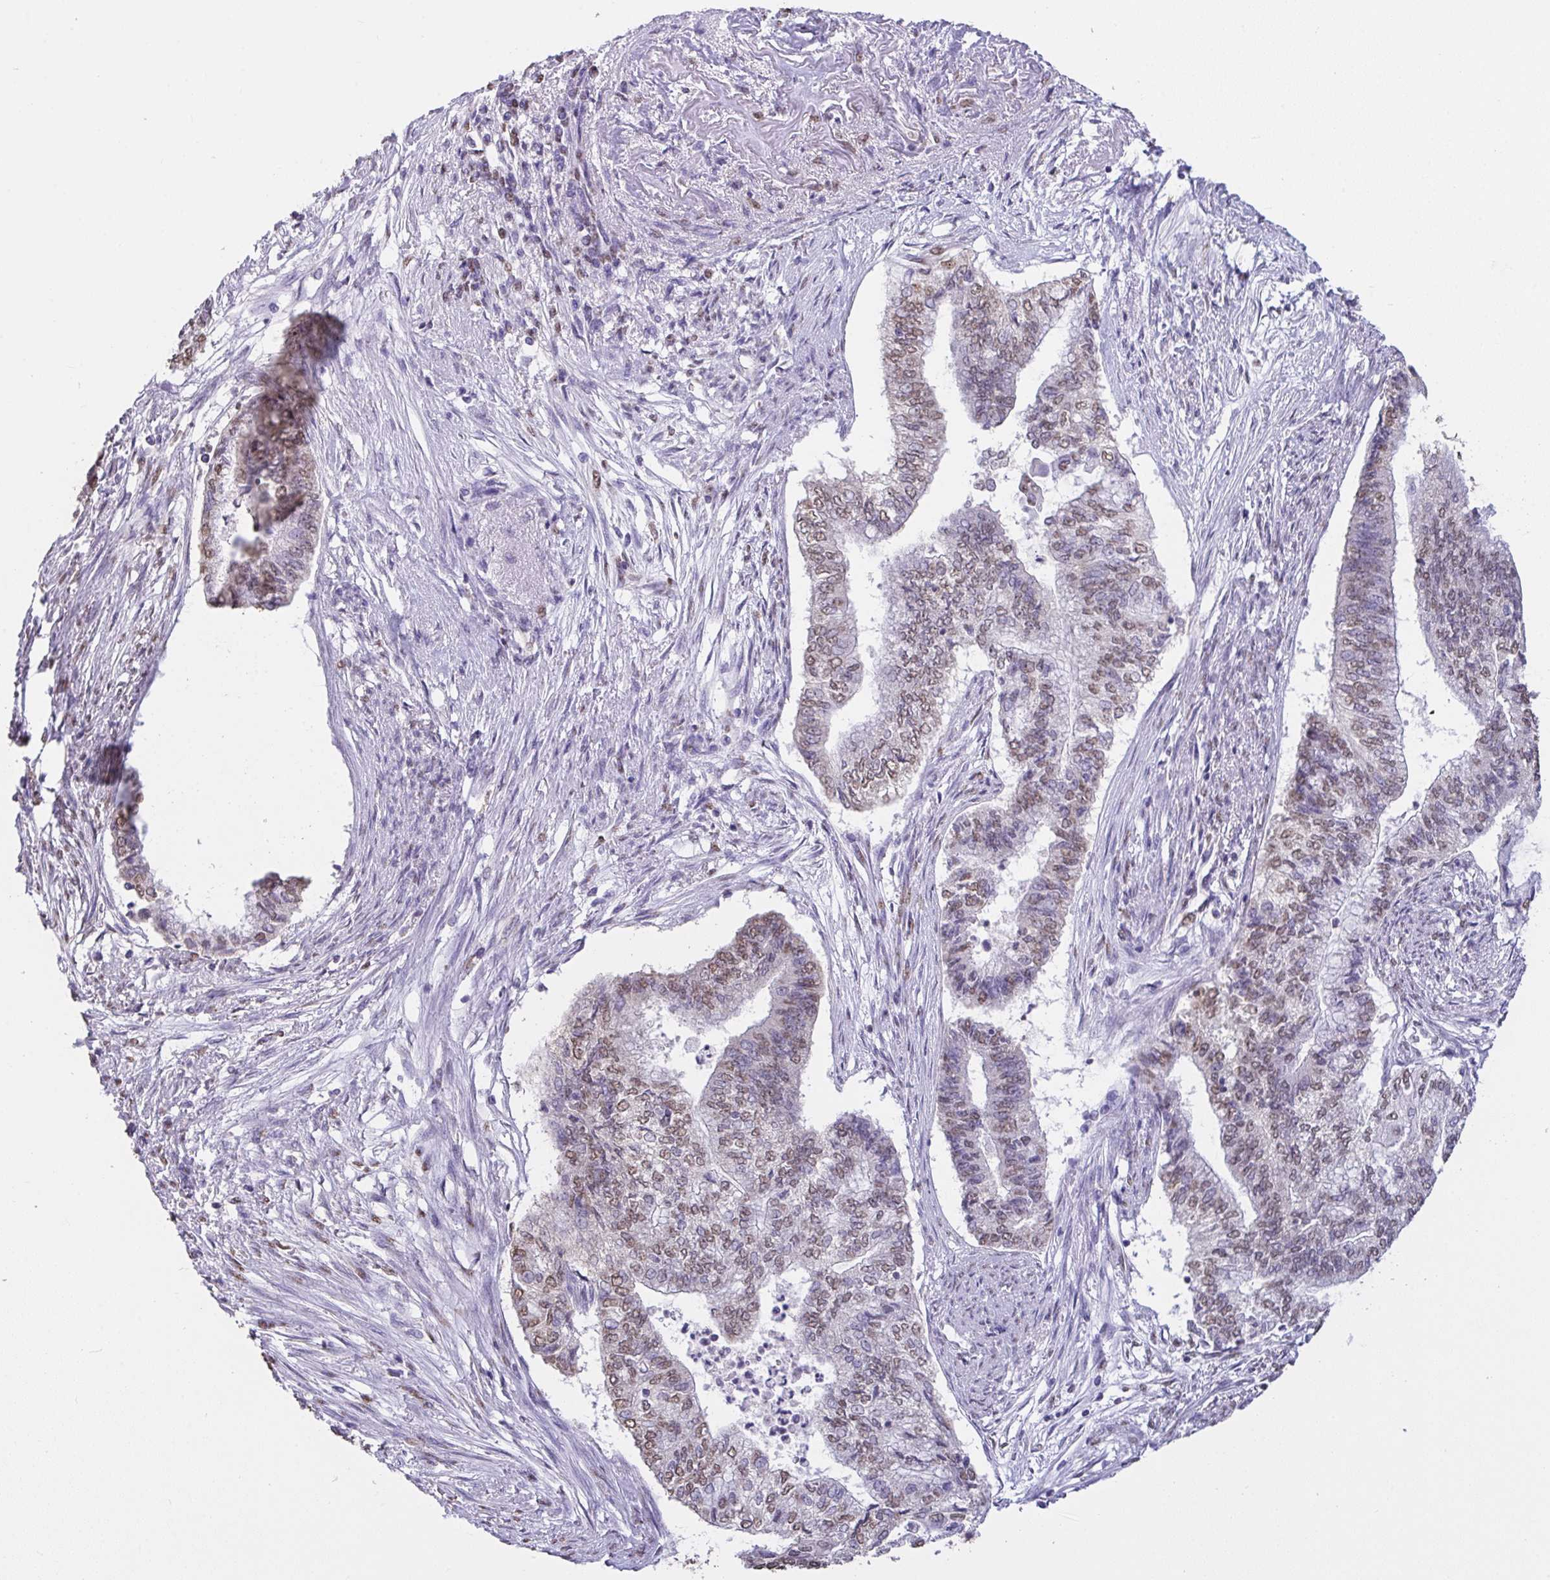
{"staining": {"intensity": "weak", "quantity": ">75%", "location": "nuclear"}, "tissue": "endometrial cancer", "cell_type": "Tumor cells", "image_type": "cancer", "snomed": [{"axis": "morphology", "description": "Adenocarcinoma, NOS"}, {"axis": "topography", "description": "Endometrium"}], "caption": "Endometrial adenocarcinoma stained with a brown dye shows weak nuclear positive positivity in about >75% of tumor cells.", "gene": "SEMA6B", "patient": {"sex": "female", "age": 65}}